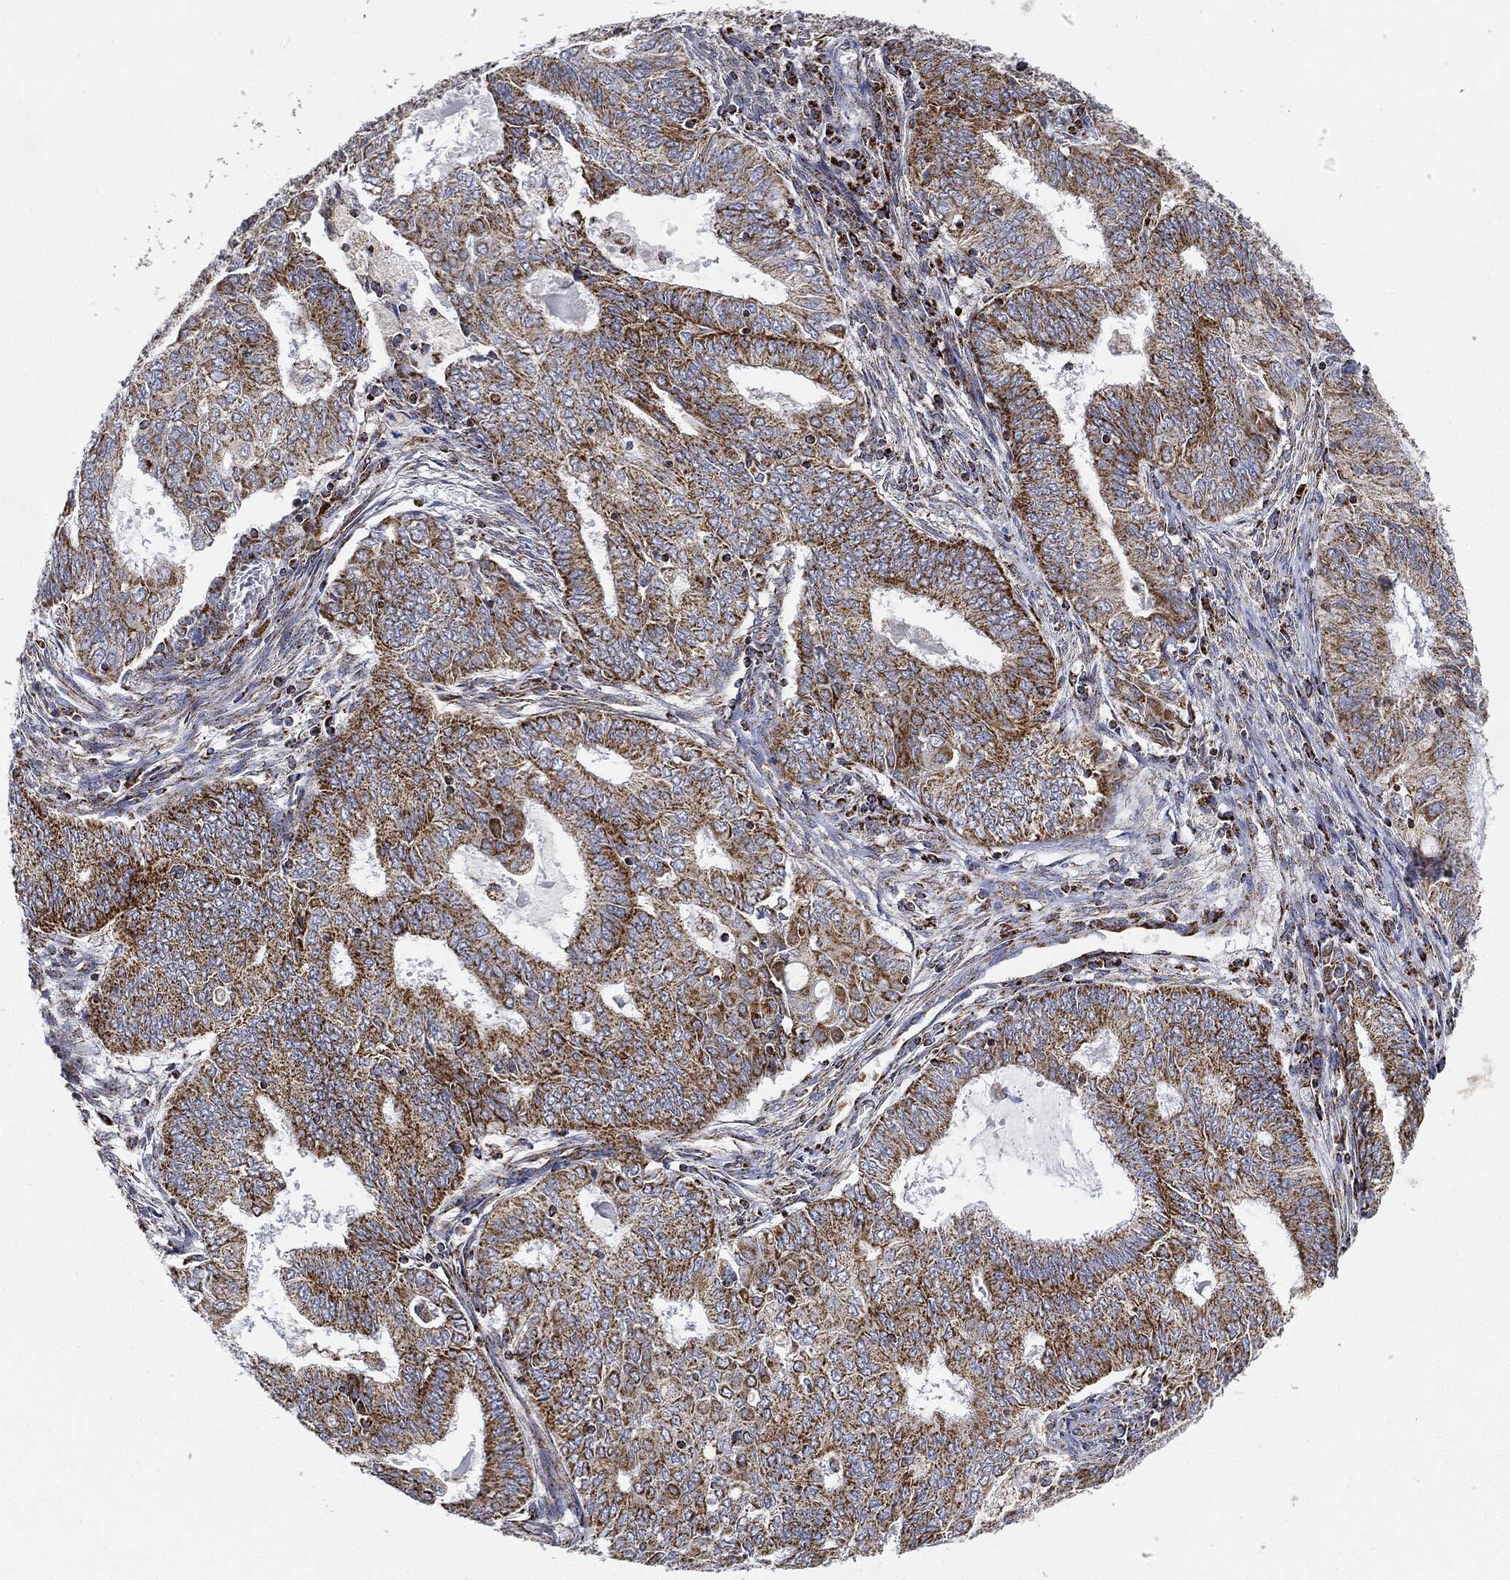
{"staining": {"intensity": "strong", "quantity": ">75%", "location": "cytoplasmic/membranous"}, "tissue": "endometrial cancer", "cell_type": "Tumor cells", "image_type": "cancer", "snomed": [{"axis": "morphology", "description": "Adenocarcinoma, NOS"}, {"axis": "topography", "description": "Endometrium"}], "caption": "Brown immunohistochemical staining in endometrial cancer (adenocarcinoma) displays strong cytoplasmic/membranous expression in about >75% of tumor cells.", "gene": "CAPN15", "patient": {"sex": "female", "age": 62}}